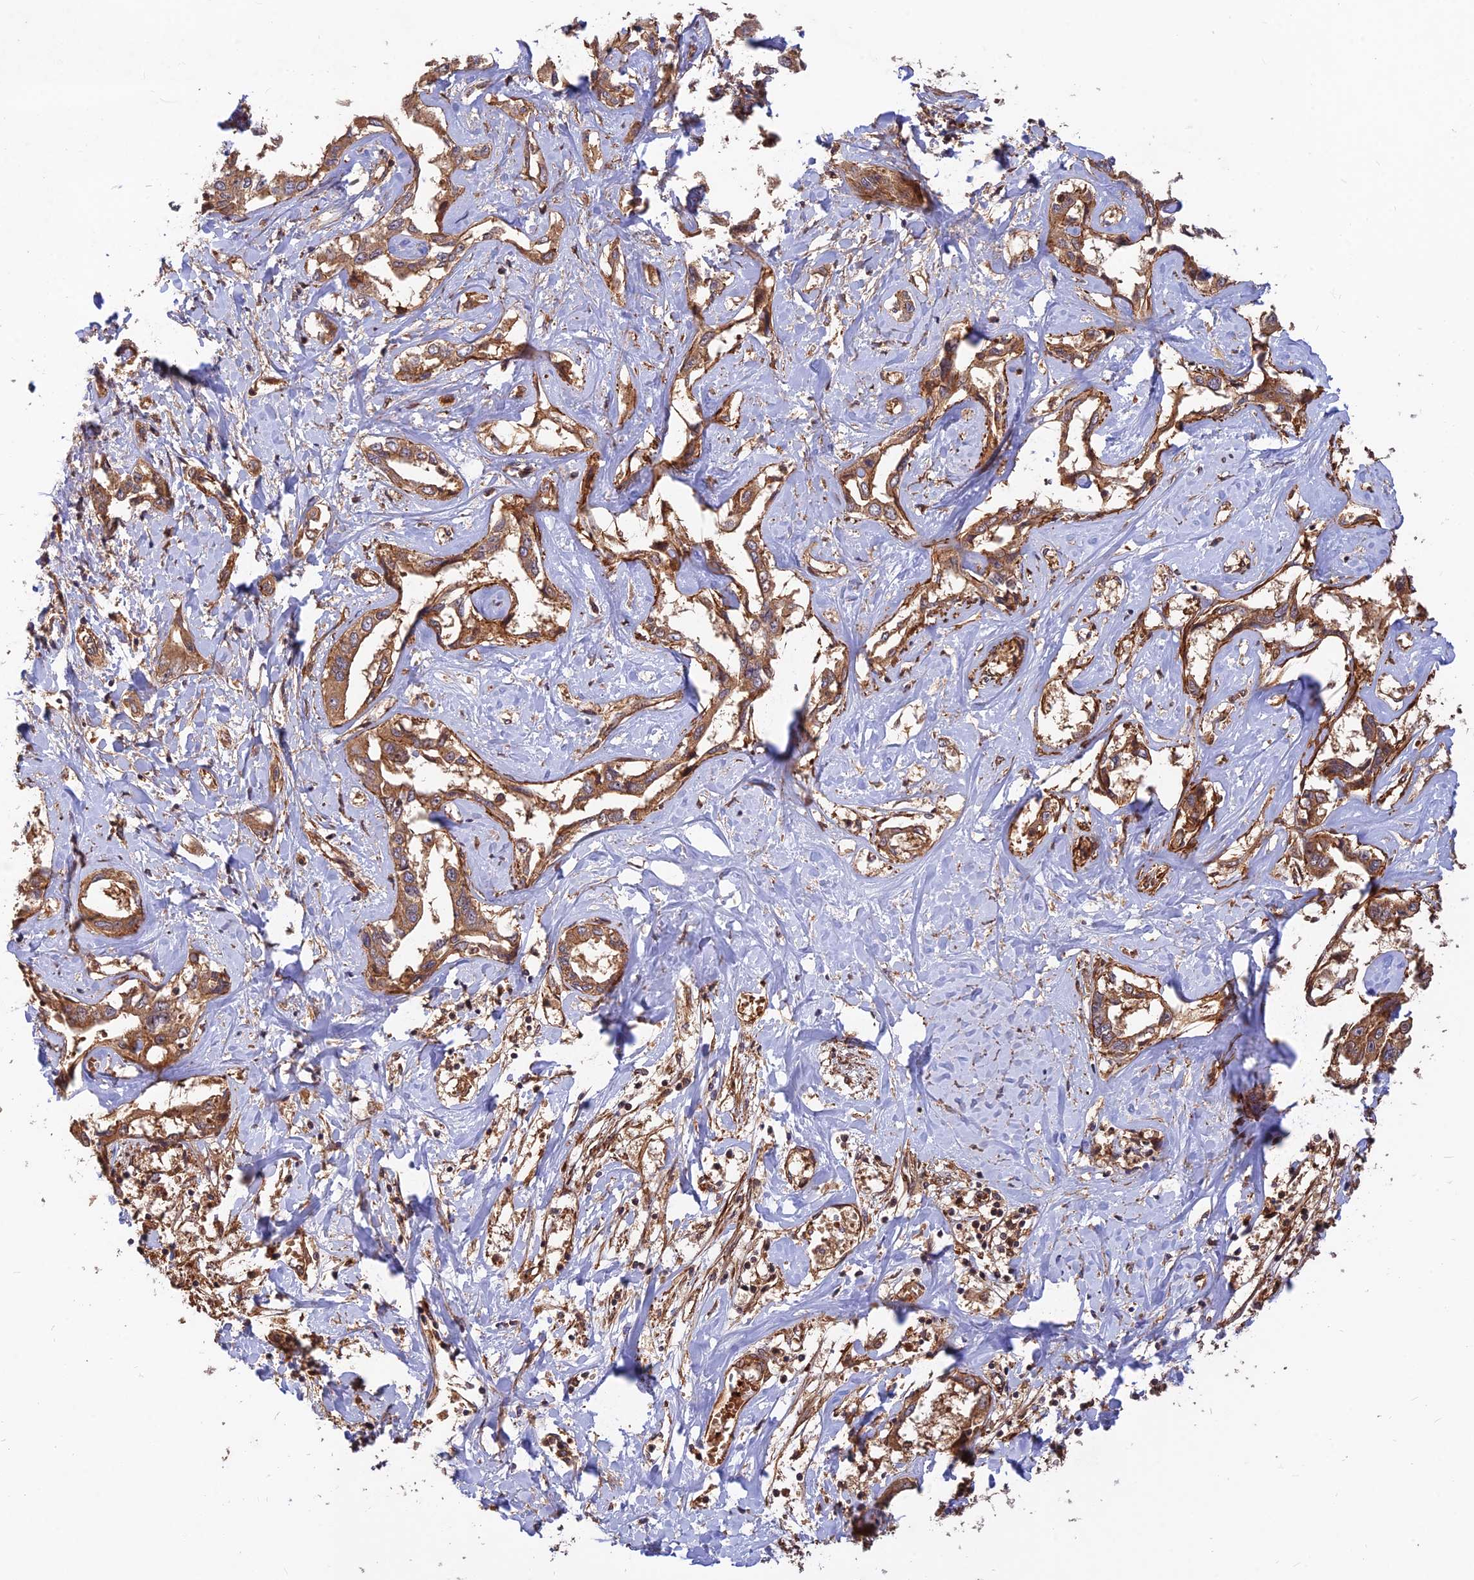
{"staining": {"intensity": "moderate", "quantity": ">75%", "location": "cytoplasmic/membranous"}, "tissue": "liver cancer", "cell_type": "Tumor cells", "image_type": "cancer", "snomed": [{"axis": "morphology", "description": "Cholangiocarcinoma"}, {"axis": "topography", "description": "Liver"}], "caption": "Tumor cells reveal medium levels of moderate cytoplasmic/membranous staining in about >75% of cells in liver cancer (cholangiocarcinoma).", "gene": "RELCH", "patient": {"sex": "male", "age": 59}}